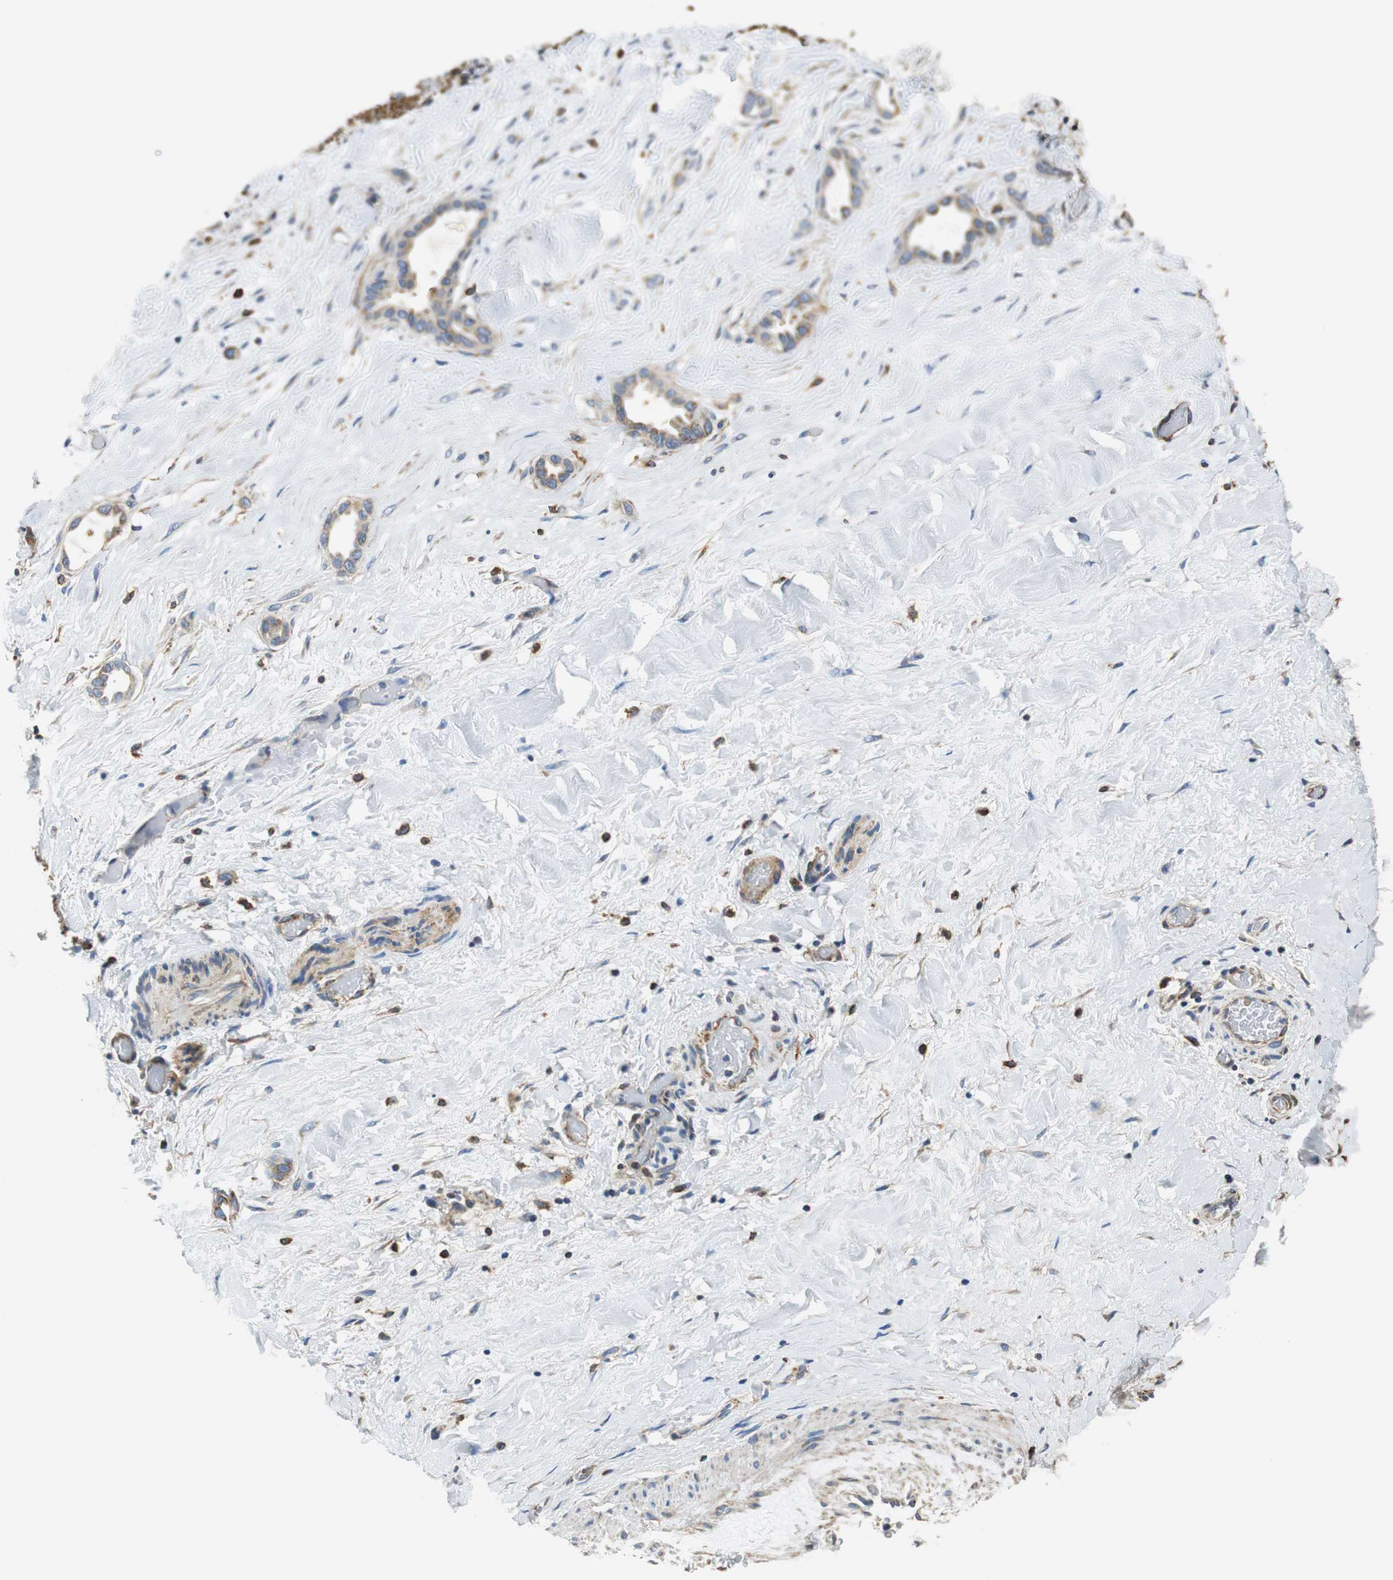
{"staining": {"intensity": "moderate", "quantity": ">75%", "location": "cytoplasmic/membranous"}, "tissue": "liver cancer", "cell_type": "Tumor cells", "image_type": "cancer", "snomed": [{"axis": "morphology", "description": "Cholangiocarcinoma"}, {"axis": "topography", "description": "Liver"}], "caption": "A micrograph of human liver cholangiocarcinoma stained for a protein shows moderate cytoplasmic/membranous brown staining in tumor cells.", "gene": "GSTK1", "patient": {"sex": "female", "age": 65}}